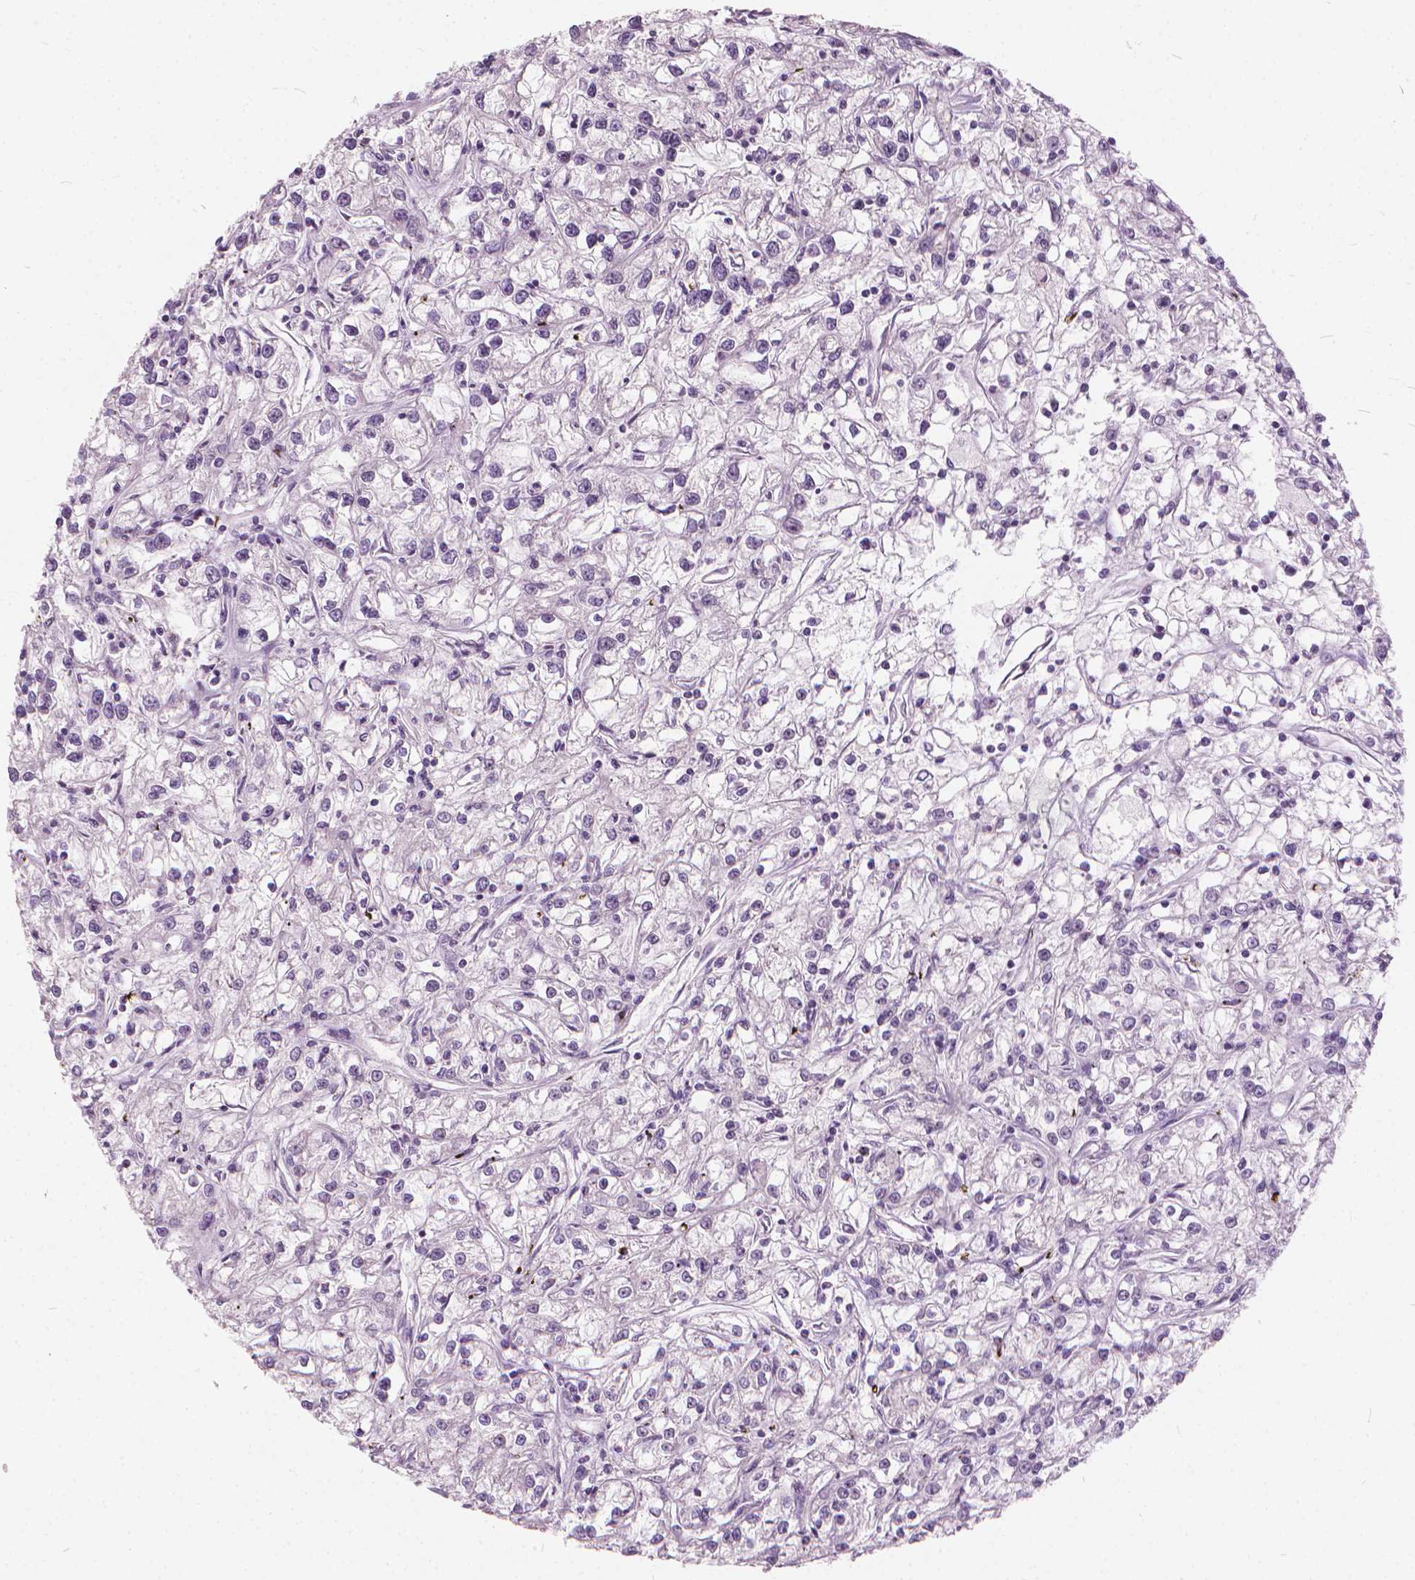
{"staining": {"intensity": "moderate", "quantity": "25%-75%", "location": "nuclear"}, "tissue": "renal cancer", "cell_type": "Tumor cells", "image_type": "cancer", "snomed": [{"axis": "morphology", "description": "Adenocarcinoma, NOS"}, {"axis": "topography", "description": "Kidney"}], "caption": "DAB immunohistochemical staining of human adenocarcinoma (renal) exhibits moderate nuclear protein staining in approximately 25%-75% of tumor cells.", "gene": "STAT5B", "patient": {"sex": "female", "age": 59}}